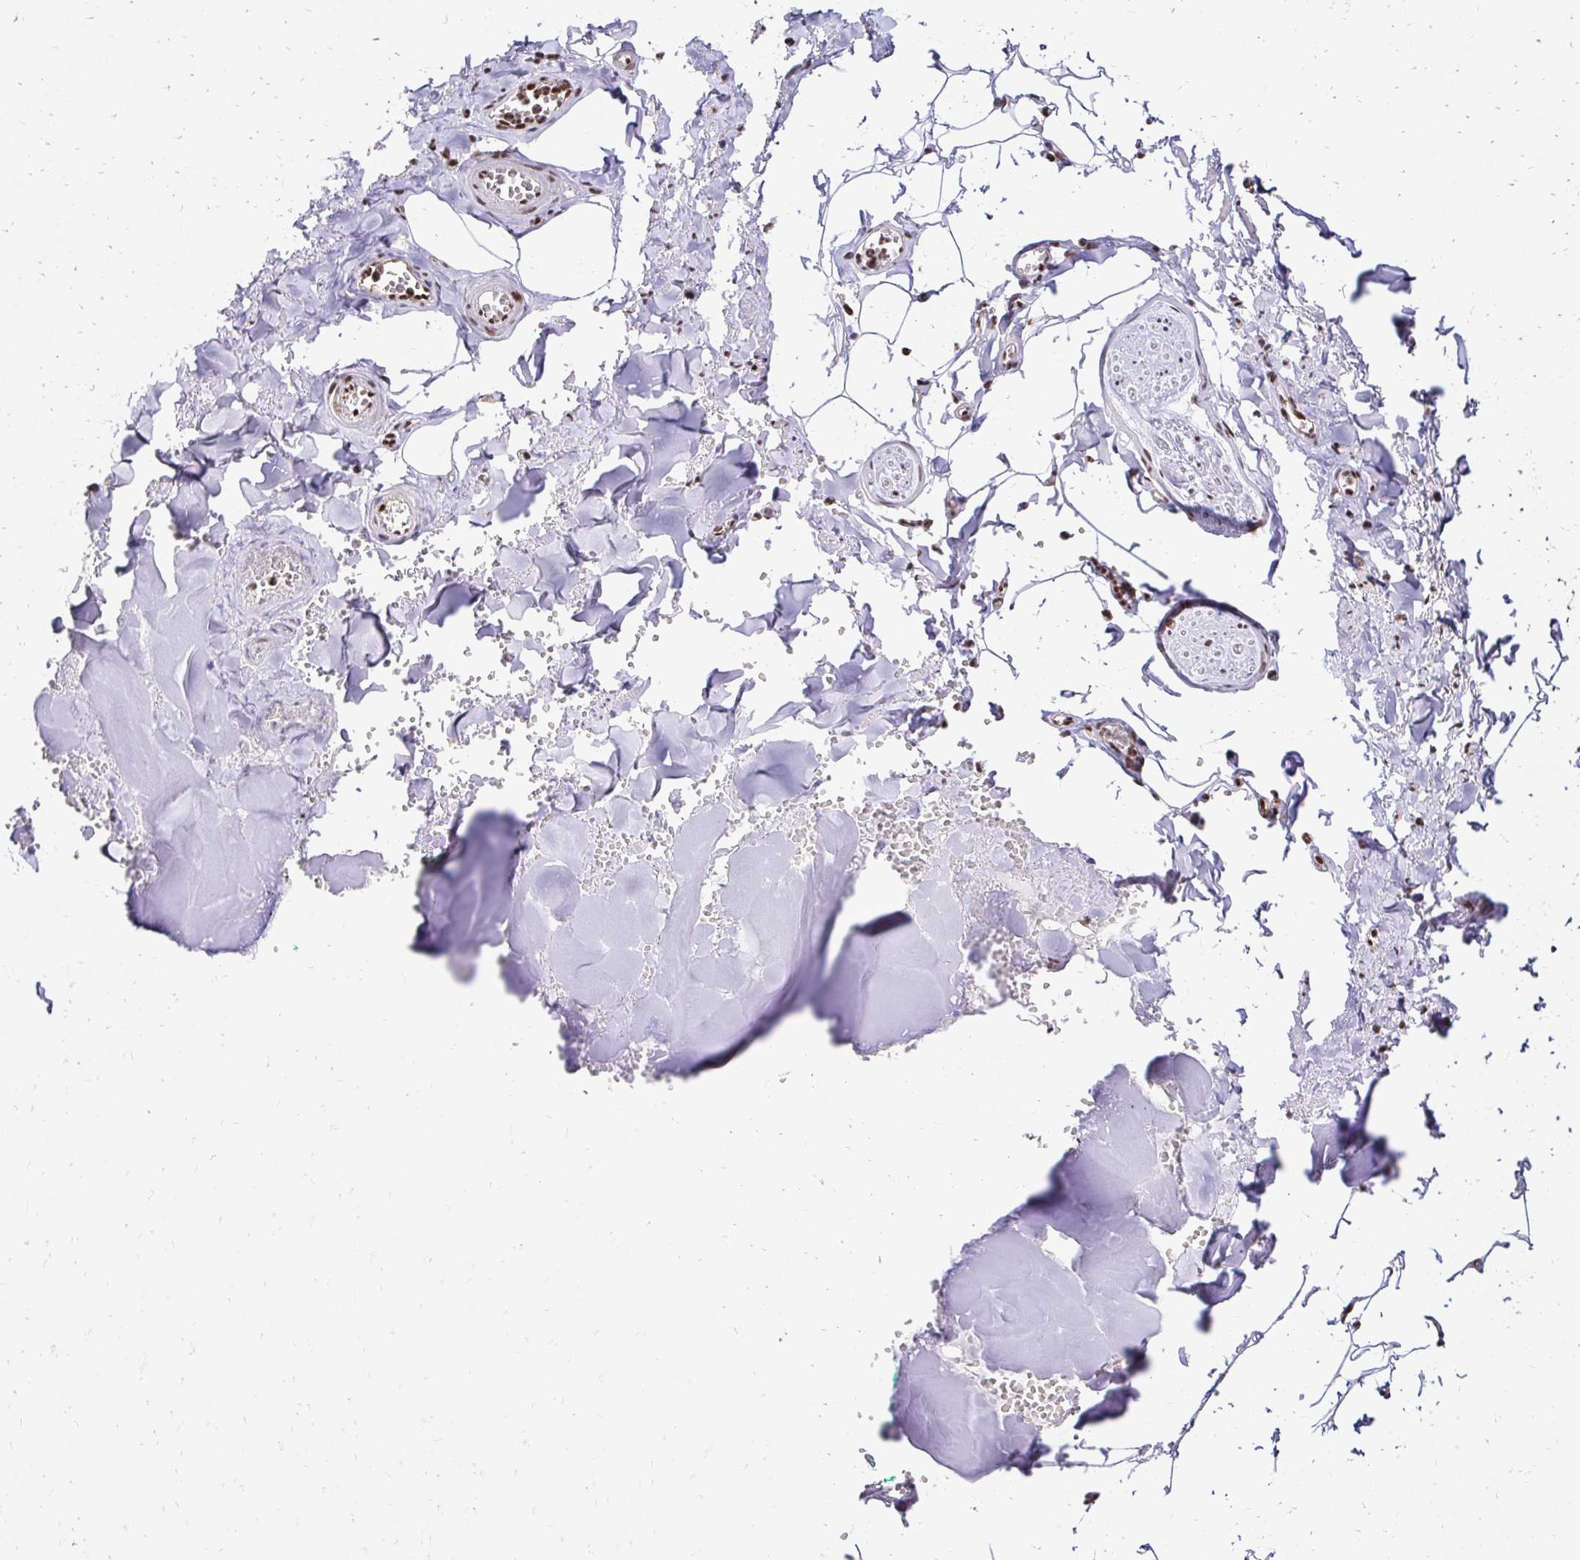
{"staining": {"intensity": "moderate", "quantity": "25%-75%", "location": "nuclear"}, "tissue": "adipose tissue", "cell_type": "Adipocytes", "image_type": "normal", "snomed": [{"axis": "morphology", "description": "Normal tissue, NOS"}, {"axis": "topography", "description": "Vulva"}, {"axis": "topography", "description": "Peripheral nerve tissue"}], "caption": "Adipocytes display moderate nuclear positivity in about 25%-75% of cells in normal adipose tissue.", "gene": "GLYR1", "patient": {"sex": "female", "age": 66}}